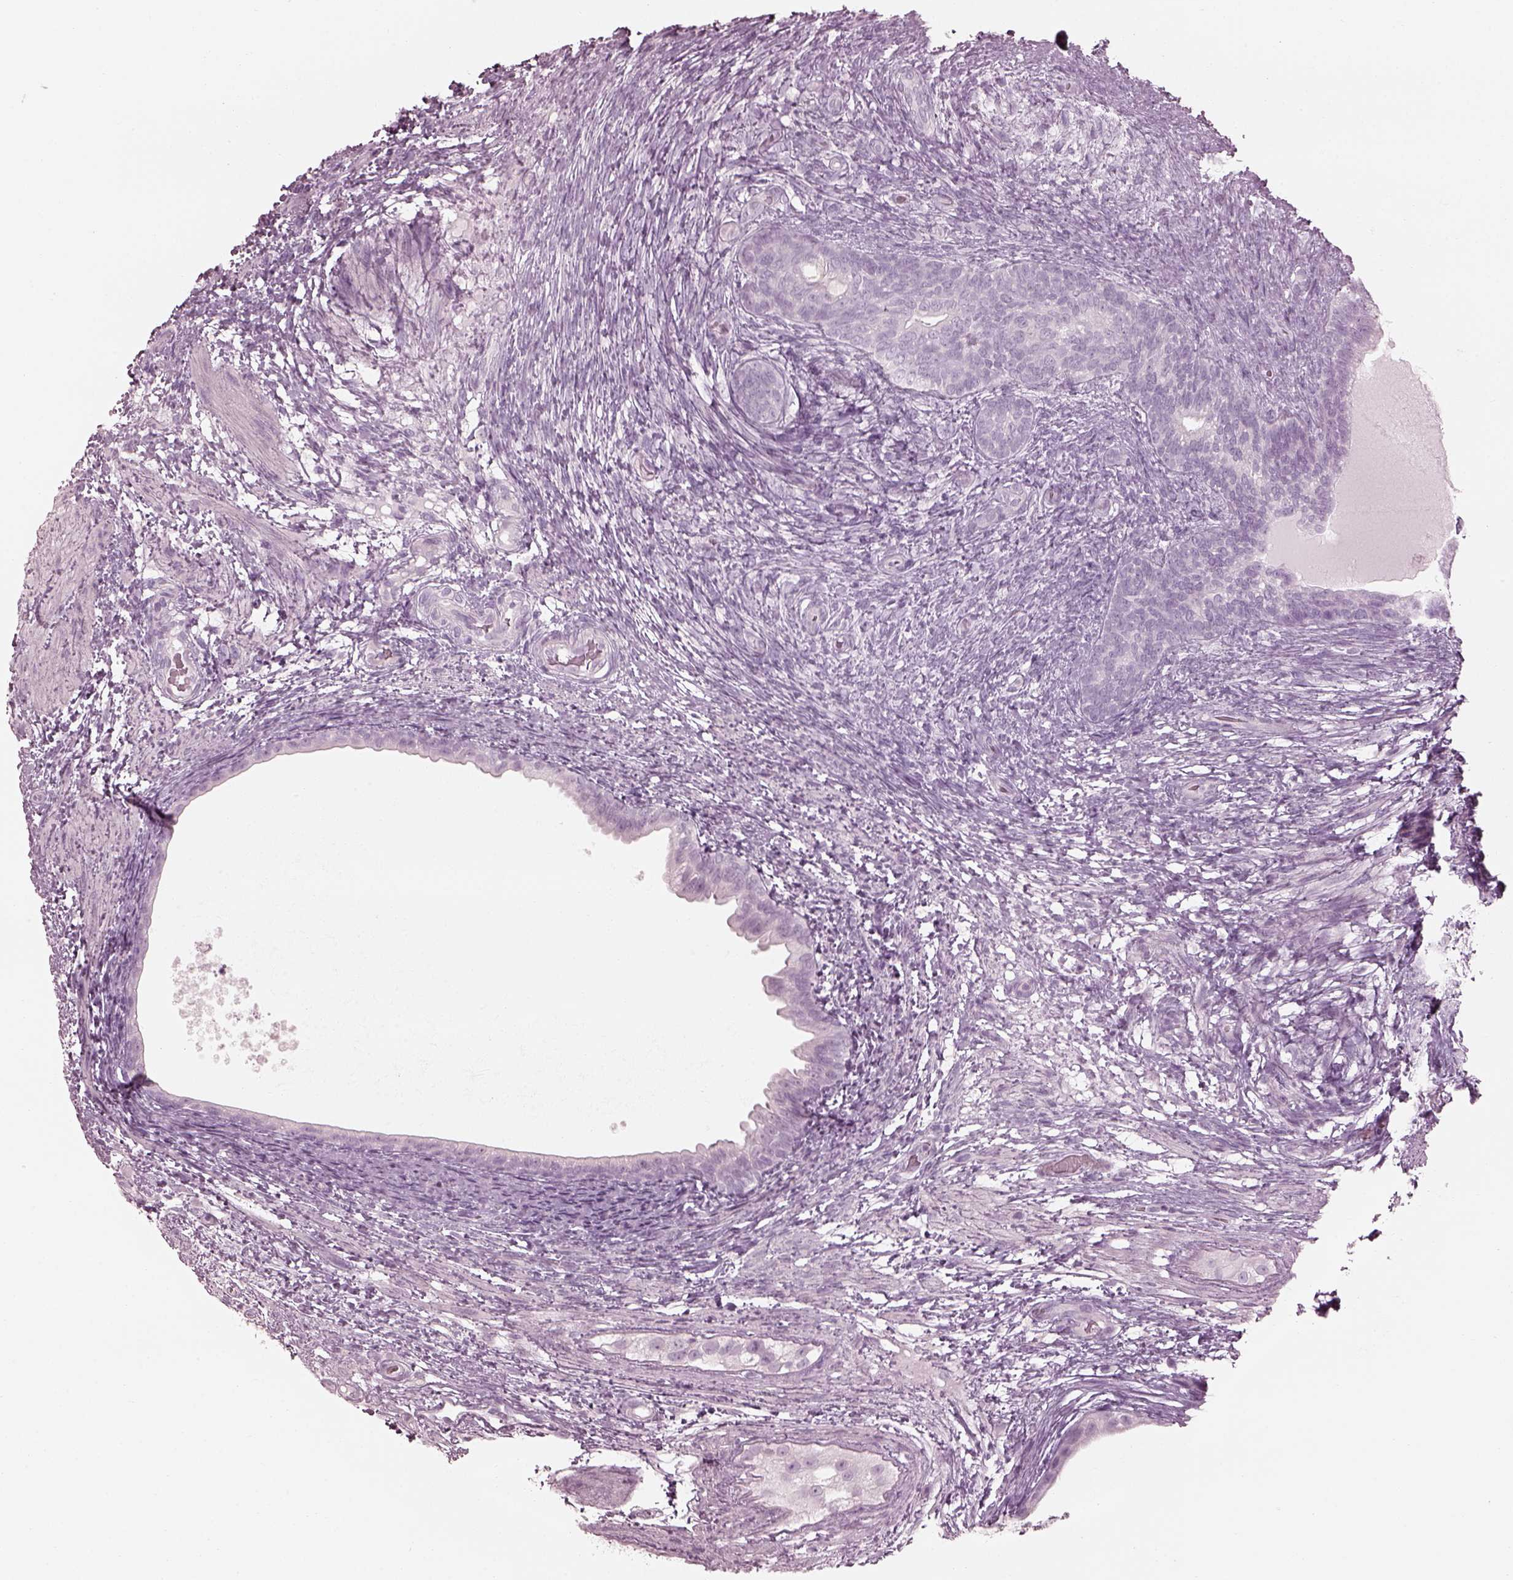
{"staining": {"intensity": "negative", "quantity": "none", "location": "none"}, "tissue": "testis cancer", "cell_type": "Tumor cells", "image_type": "cancer", "snomed": [{"axis": "morphology", "description": "Carcinoma, Embryonal, NOS"}, {"axis": "topography", "description": "Testis"}], "caption": "The immunohistochemistry micrograph has no significant expression in tumor cells of testis cancer tissue.", "gene": "SAXO2", "patient": {"sex": "male", "age": 24}}